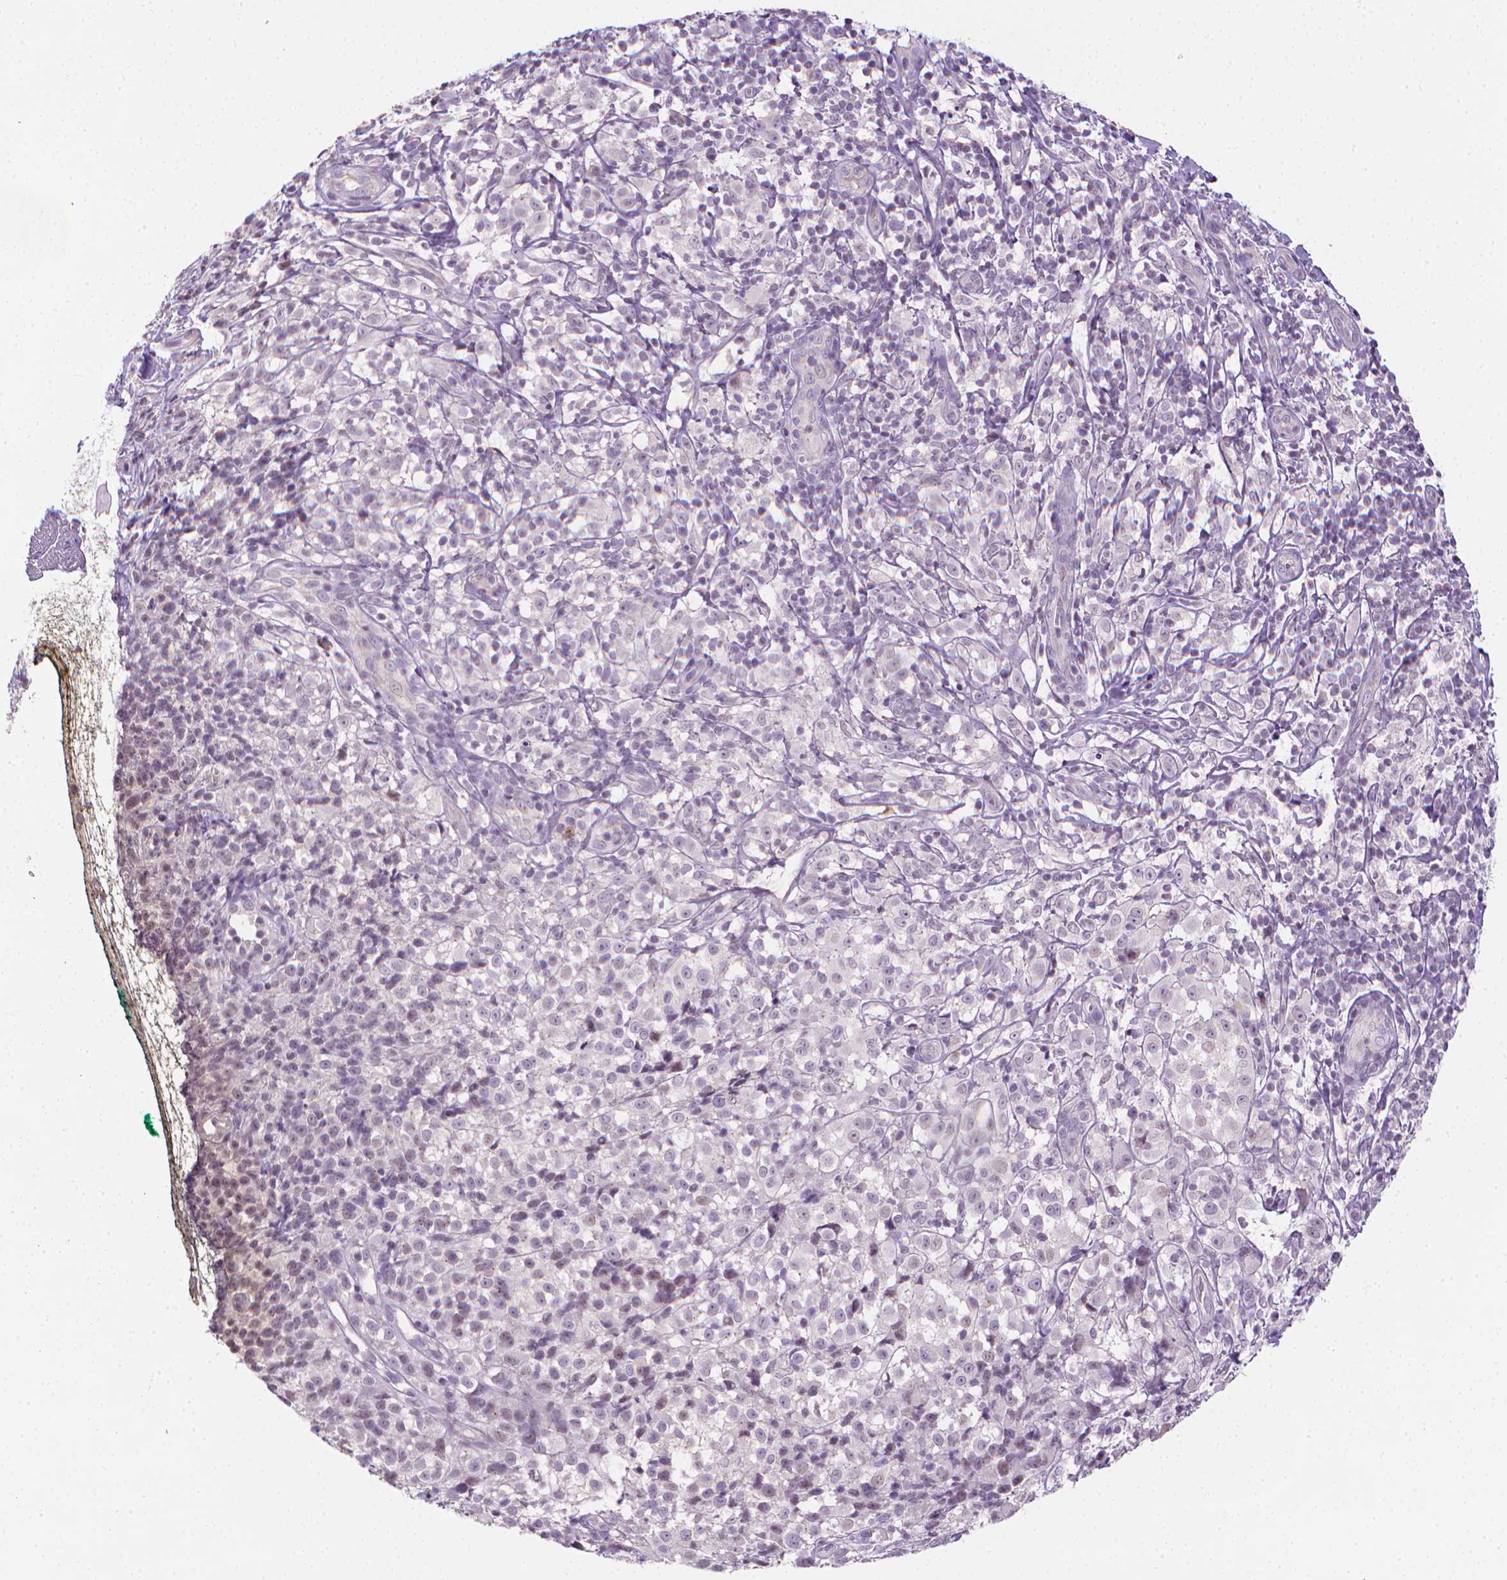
{"staining": {"intensity": "negative", "quantity": "none", "location": "none"}, "tissue": "melanoma", "cell_type": "Tumor cells", "image_type": "cancer", "snomed": [{"axis": "morphology", "description": "Malignant melanoma, NOS"}, {"axis": "topography", "description": "Skin"}], "caption": "Immunohistochemical staining of human malignant melanoma displays no significant positivity in tumor cells.", "gene": "NCAN", "patient": {"sex": "male", "age": 85}}